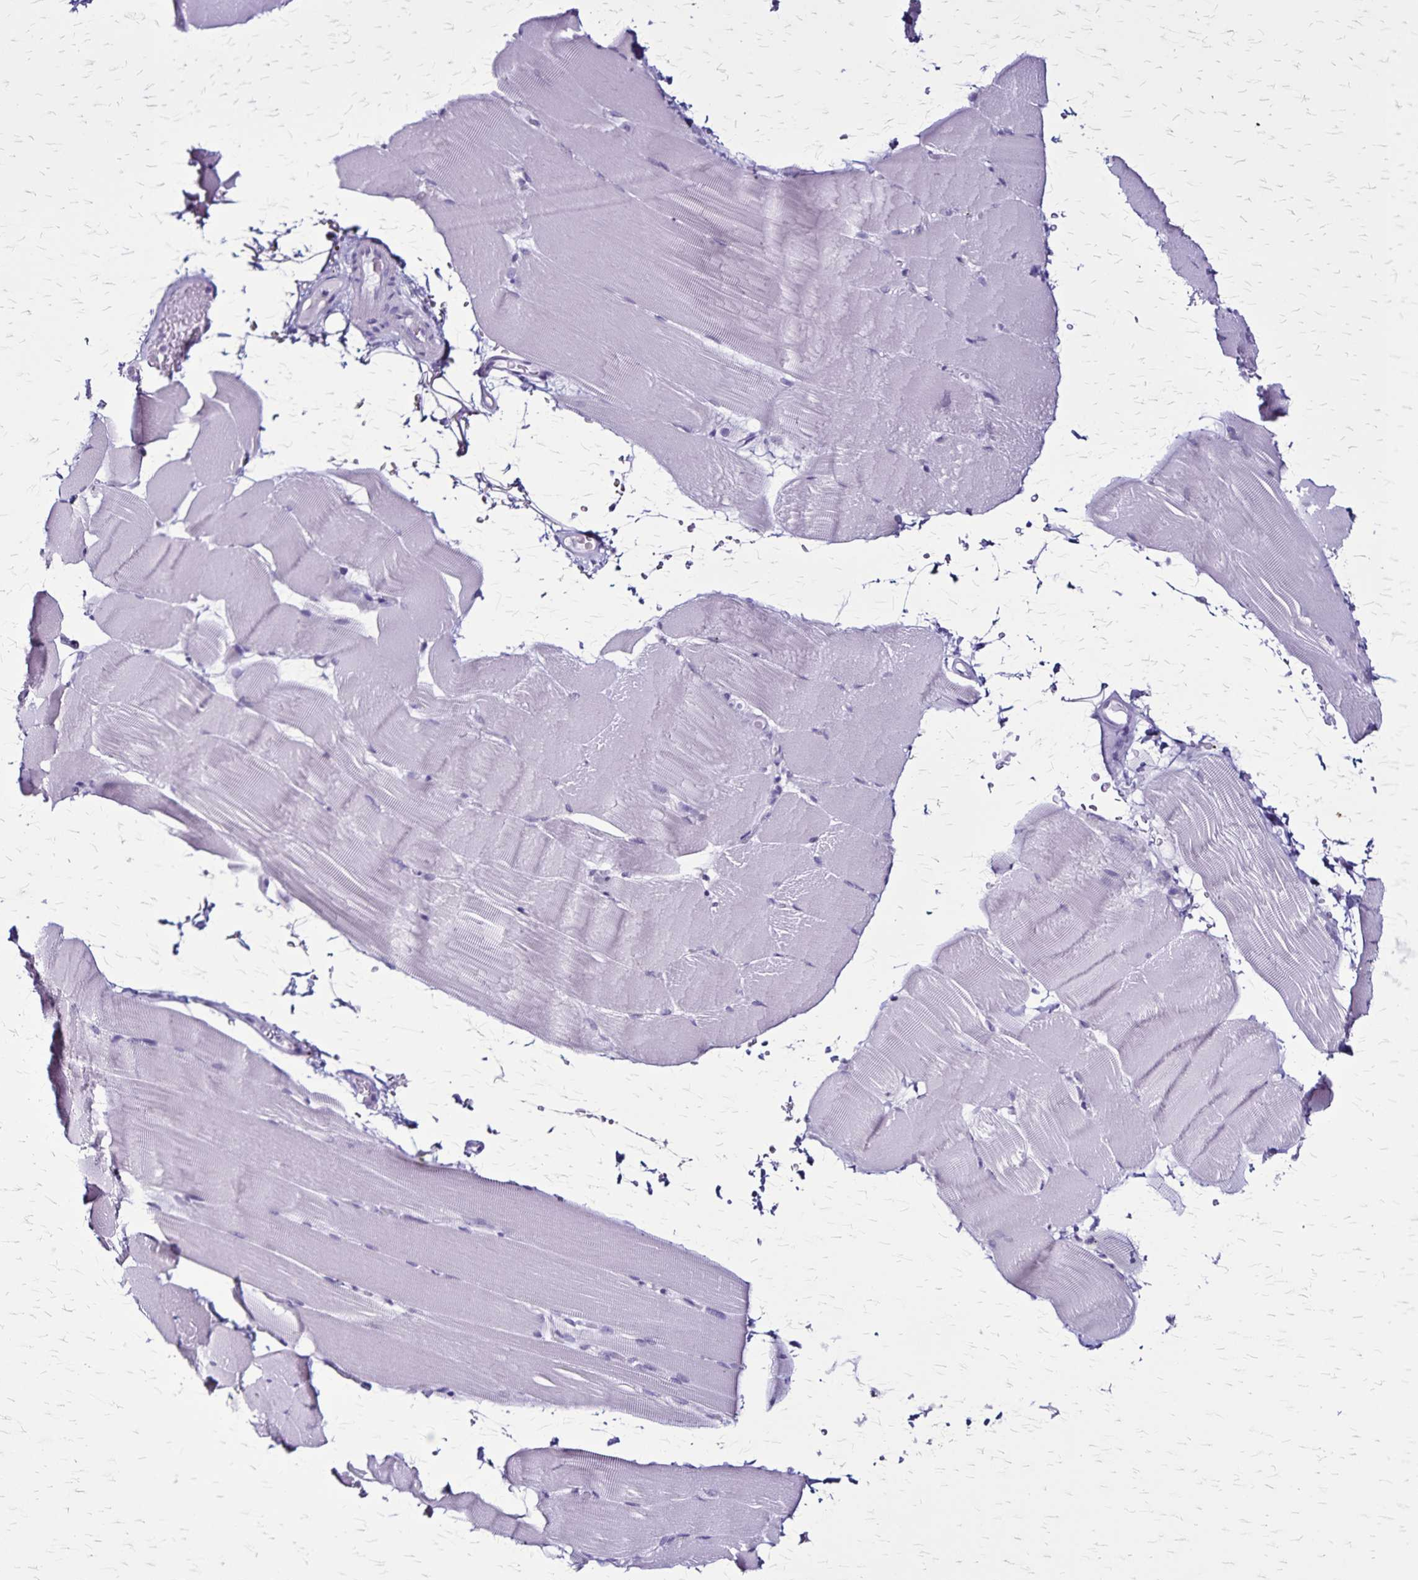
{"staining": {"intensity": "negative", "quantity": "none", "location": "none"}, "tissue": "skeletal muscle", "cell_type": "Myocytes", "image_type": "normal", "snomed": [{"axis": "morphology", "description": "Normal tissue, NOS"}, {"axis": "topography", "description": "Skeletal muscle"}], "caption": "Benign skeletal muscle was stained to show a protein in brown. There is no significant positivity in myocytes. (Brightfield microscopy of DAB (3,3'-diaminobenzidine) immunohistochemistry at high magnification).", "gene": "KRT2", "patient": {"sex": "female", "age": 37}}